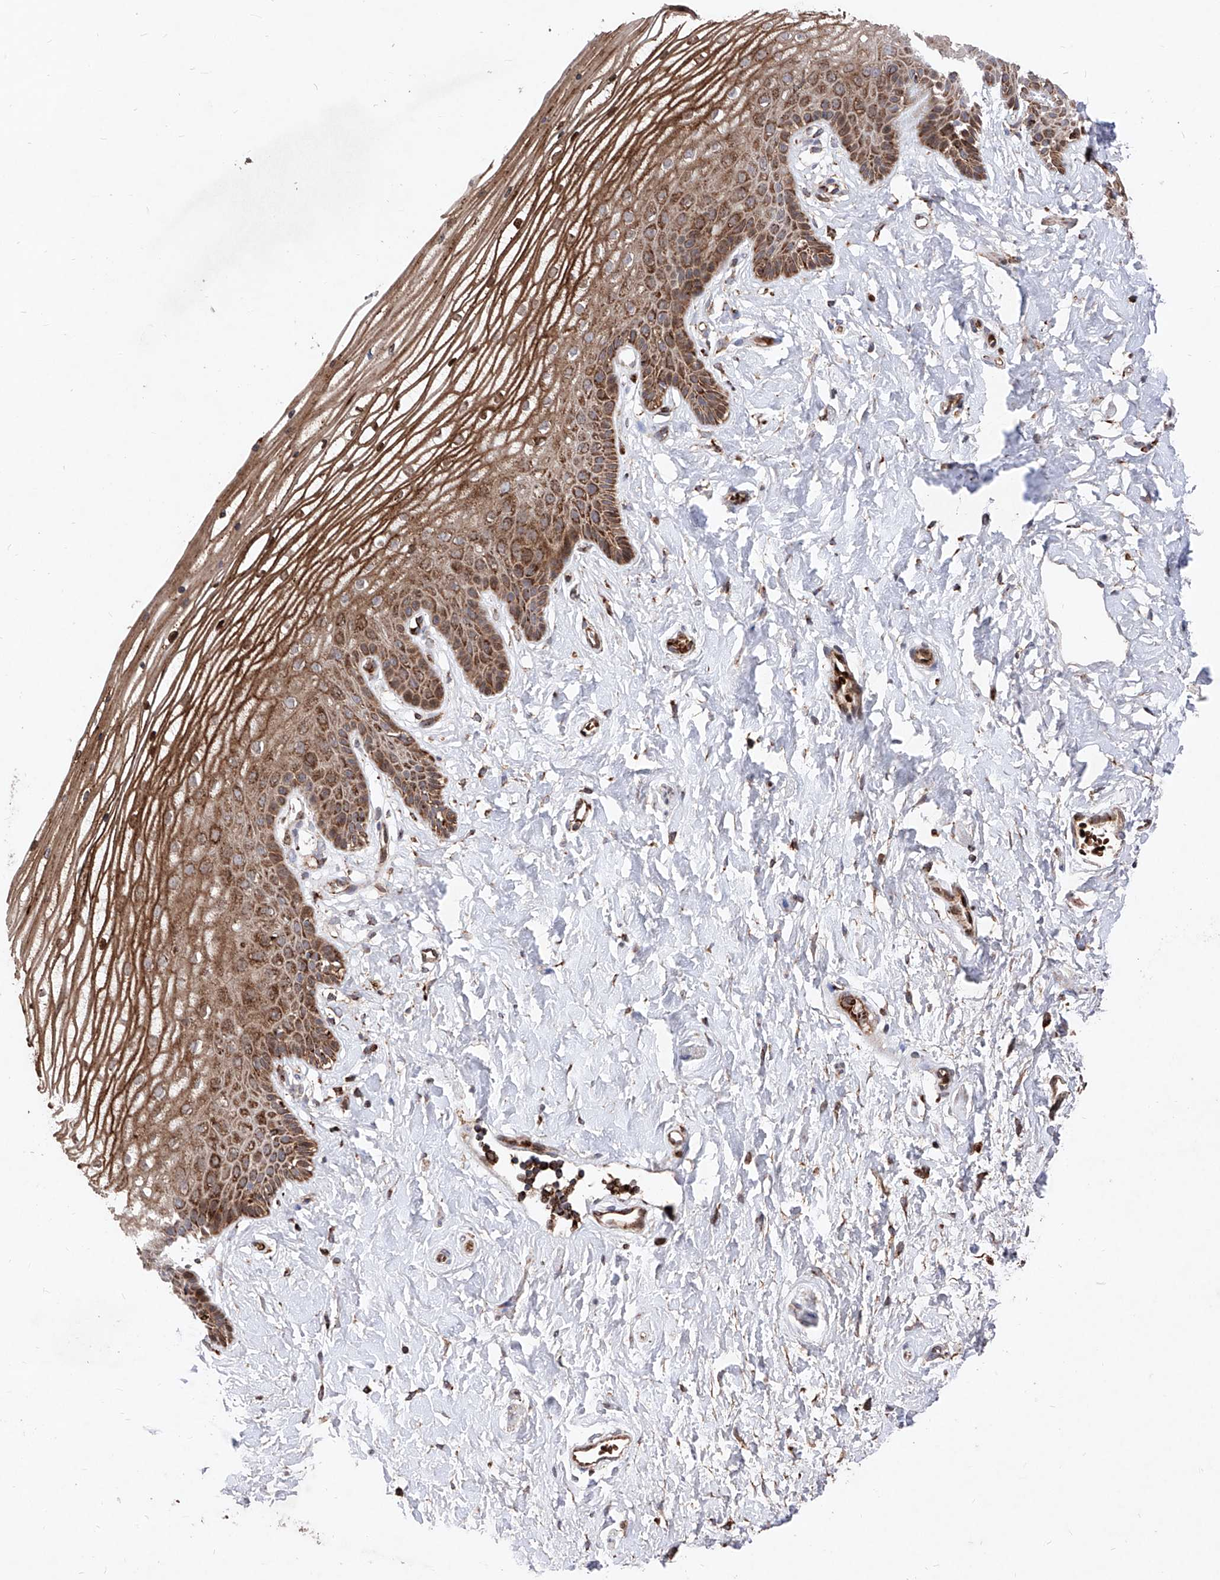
{"staining": {"intensity": "strong", "quantity": "25%-75%", "location": "cytoplasmic/membranous"}, "tissue": "vagina", "cell_type": "Squamous epithelial cells", "image_type": "normal", "snomed": [{"axis": "morphology", "description": "Normal tissue, NOS"}, {"axis": "topography", "description": "Vagina"}, {"axis": "topography", "description": "Cervix"}], "caption": "Vagina stained with a brown dye exhibits strong cytoplasmic/membranous positive expression in approximately 25%-75% of squamous epithelial cells.", "gene": "SEMA6A", "patient": {"sex": "female", "age": 40}}